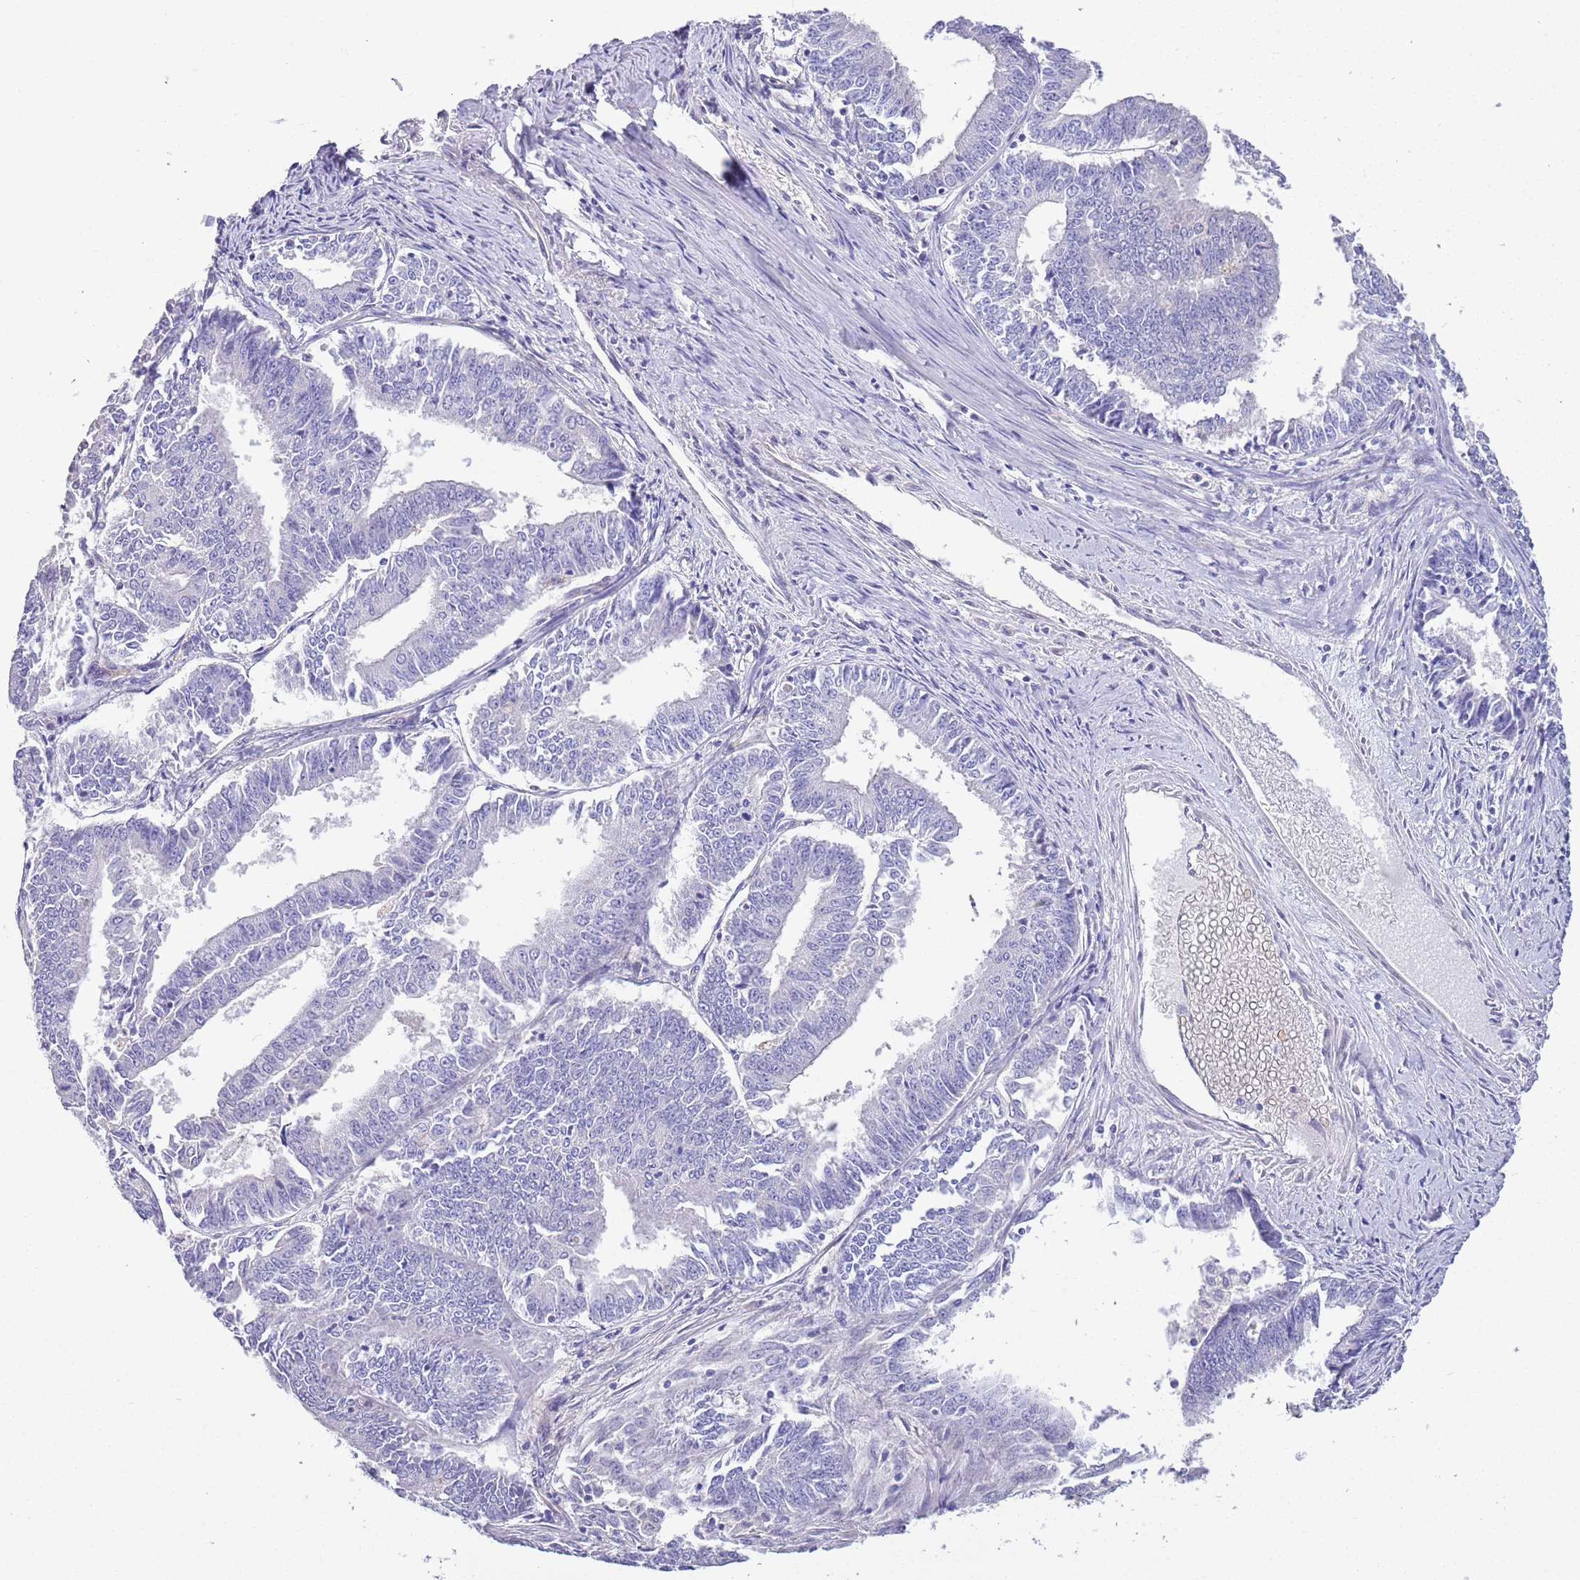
{"staining": {"intensity": "negative", "quantity": "none", "location": "none"}, "tissue": "endometrial cancer", "cell_type": "Tumor cells", "image_type": "cancer", "snomed": [{"axis": "morphology", "description": "Adenocarcinoma, NOS"}, {"axis": "topography", "description": "Endometrium"}], "caption": "Tumor cells are negative for brown protein staining in adenocarcinoma (endometrial).", "gene": "BRMS1L", "patient": {"sex": "female", "age": 73}}